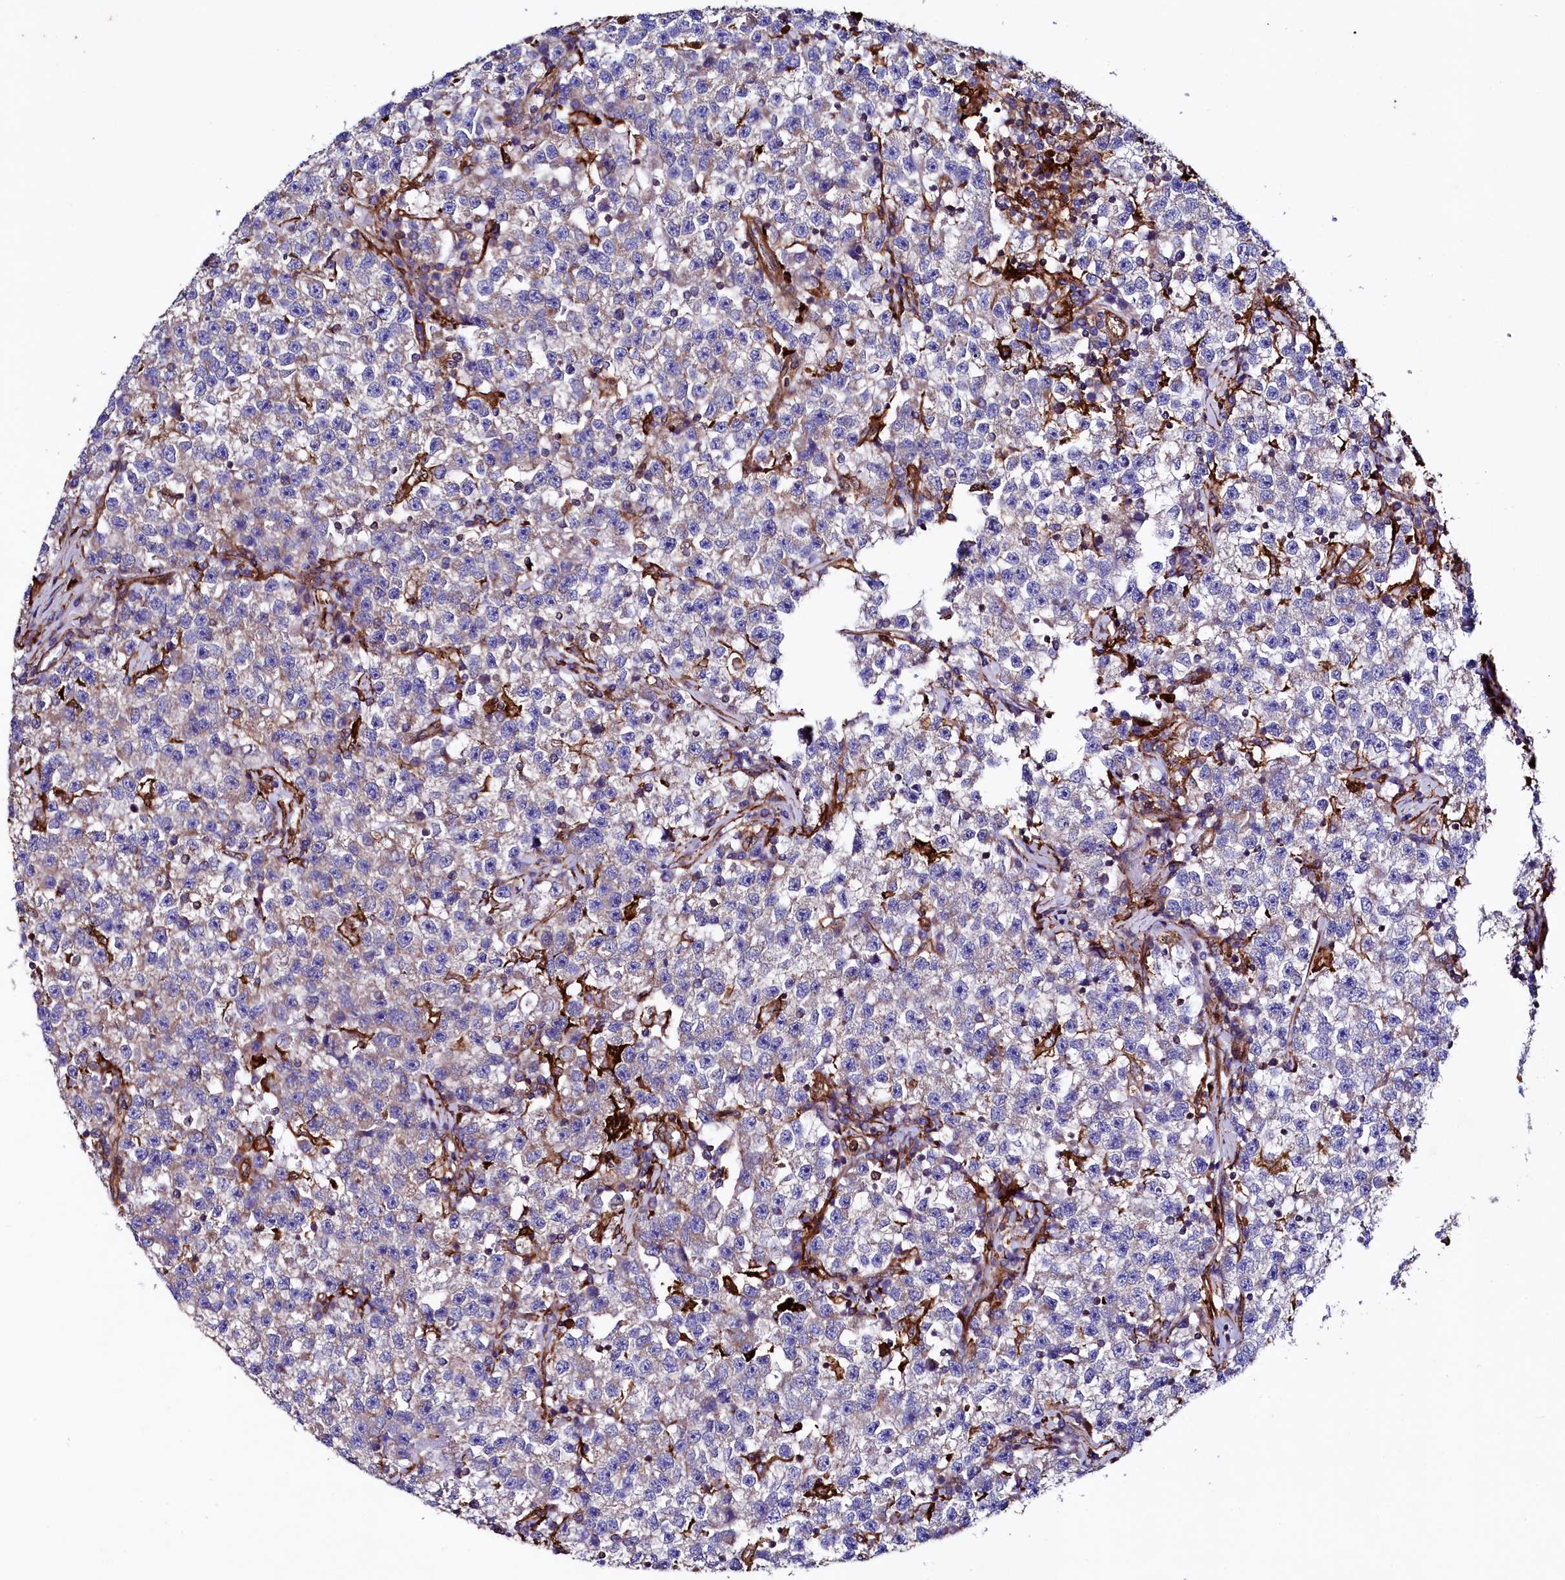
{"staining": {"intensity": "weak", "quantity": "25%-75%", "location": "cytoplasmic/membranous"}, "tissue": "testis cancer", "cell_type": "Tumor cells", "image_type": "cancer", "snomed": [{"axis": "morphology", "description": "Seminoma, NOS"}, {"axis": "topography", "description": "Testis"}], "caption": "Human seminoma (testis) stained with a protein marker displays weak staining in tumor cells.", "gene": "STAMBPL1", "patient": {"sex": "male", "age": 22}}